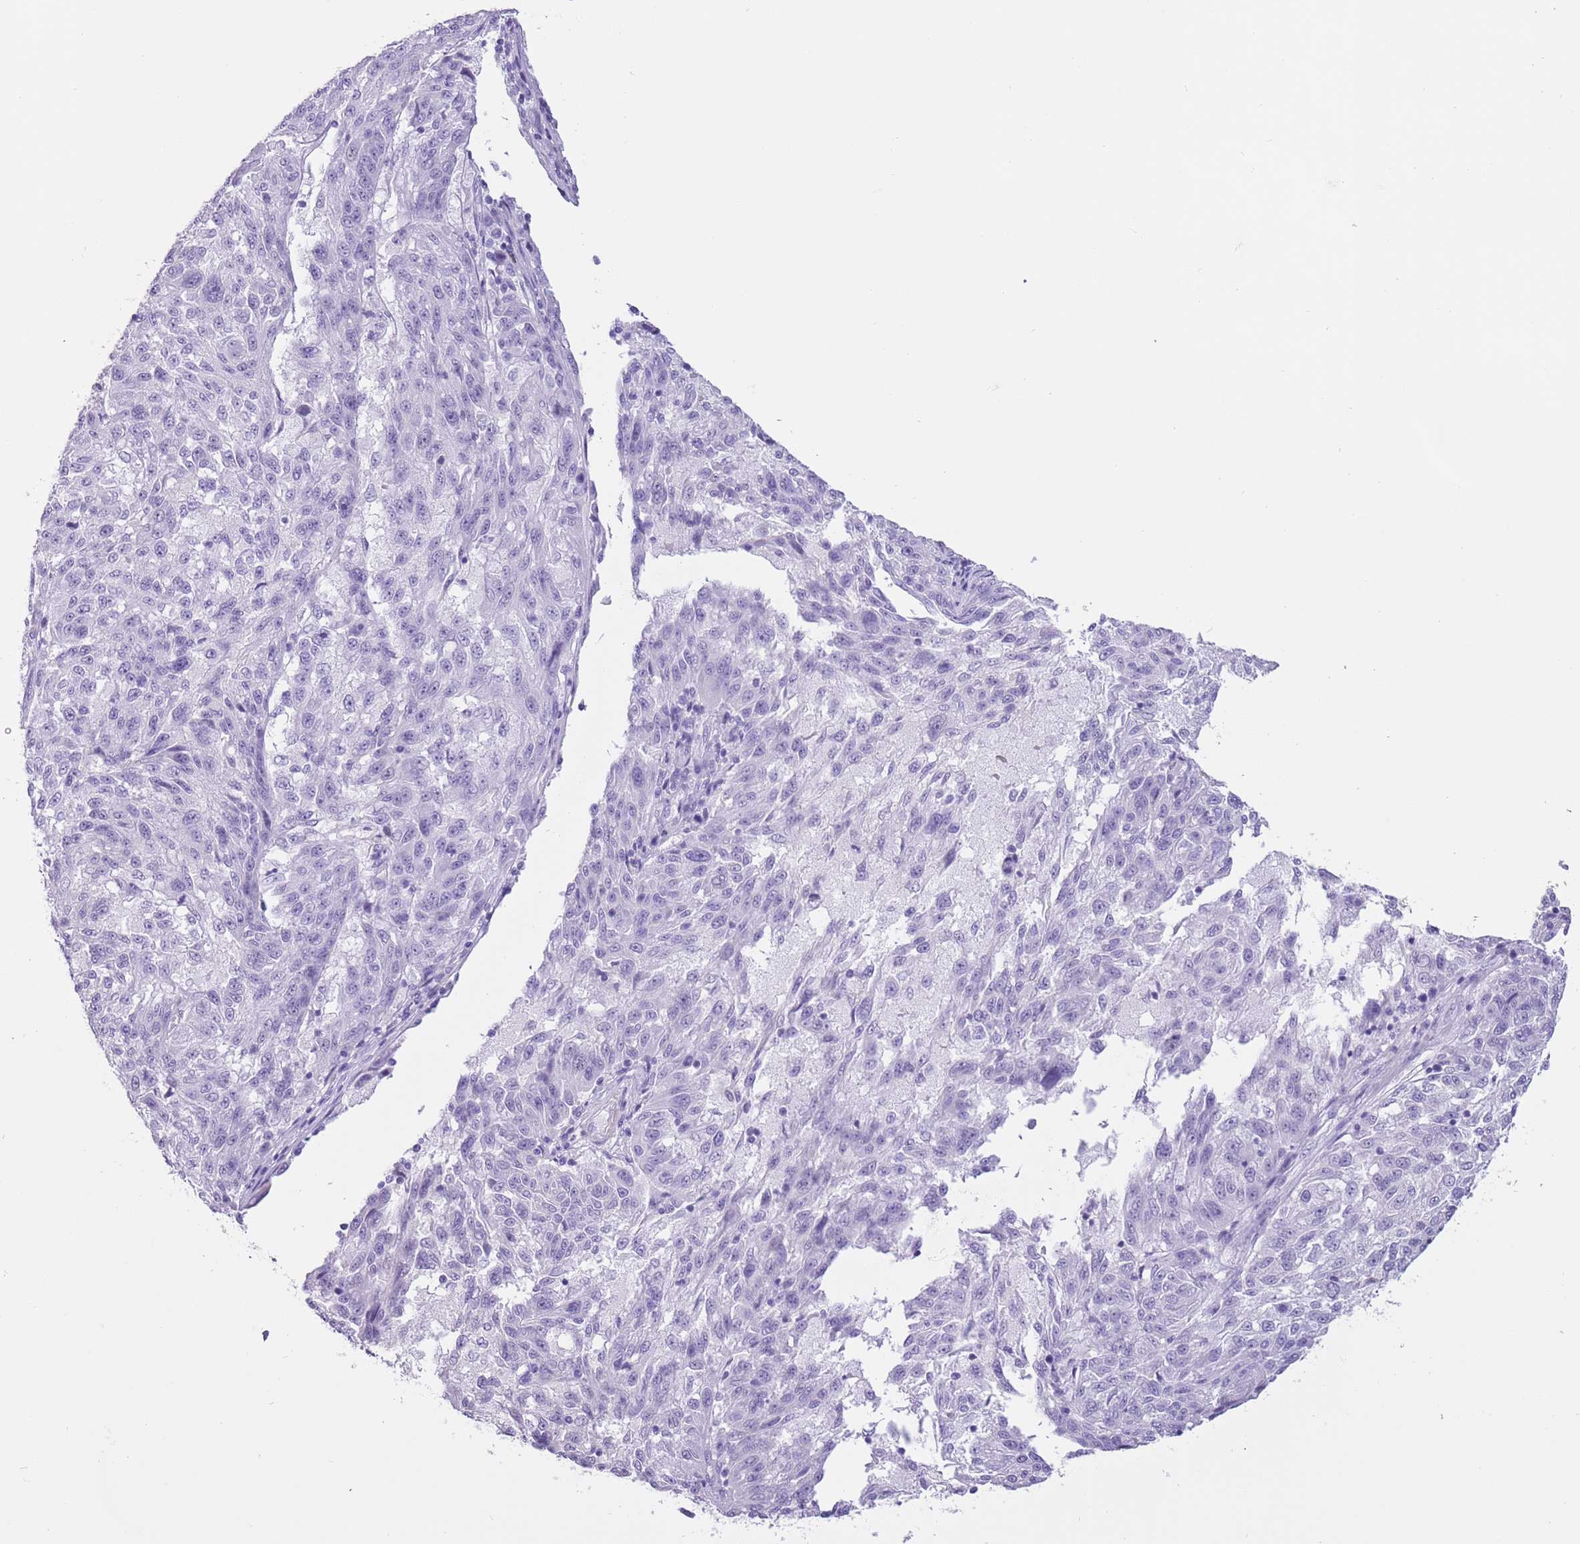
{"staining": {"intensity": "negative", "quantity": "none", "location": "none"}, "tissue": "melanoma", "cell_type": "Tumor cells", "image_type": "cancer", "snomed": [{"axis": "morphology", "description": "Malignant melanoma, NOS"}, {"axis": "topography", "description": "Skin"}], "caption": "Tumor cells show no significant positivity in melanoma.", "gene": "SLC7A14", "patient": {"sex": "male", "age": 53}}